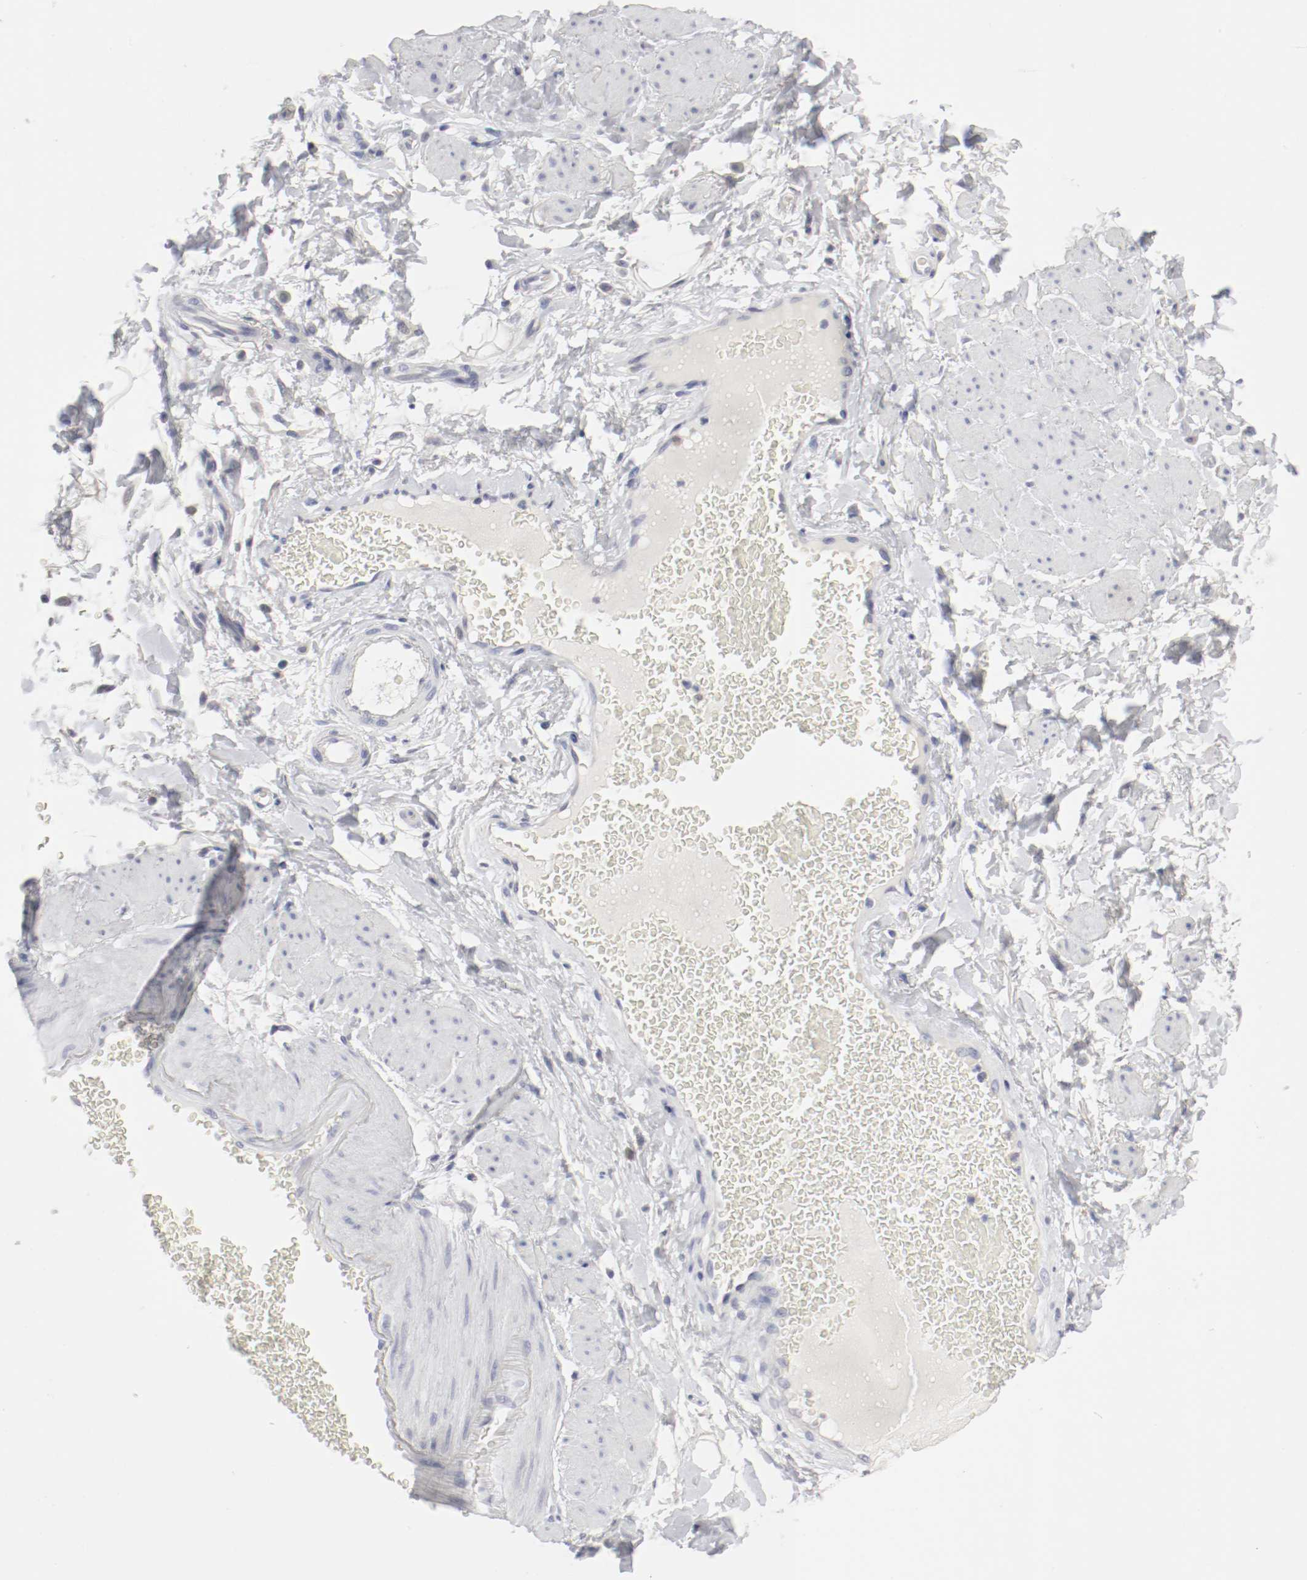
{"staining": {"intensity": "negative", "quantity": "none", "location": "none"}, "tissue": "adipose tissue", "cell_type": "Adipocytes", "image_type": "normal", "snomed": [{"axis": "morphology", "description": "Normal tissue, NOS"}, {"axis": "topography", "description": "Soft tissue"}, {"axis": "topography", "description": "Peripheral nerve tissue"}], "caption": "Immunohistochemistry (IHC) histopathology image of normal adipose tissue: human adipose tissue stained with DAB displays no significant protein staining in adipocytes. Nuclei are stained in blue.", "gene": "ITGAX", "patient": {"sex": "female", "age": 71}}